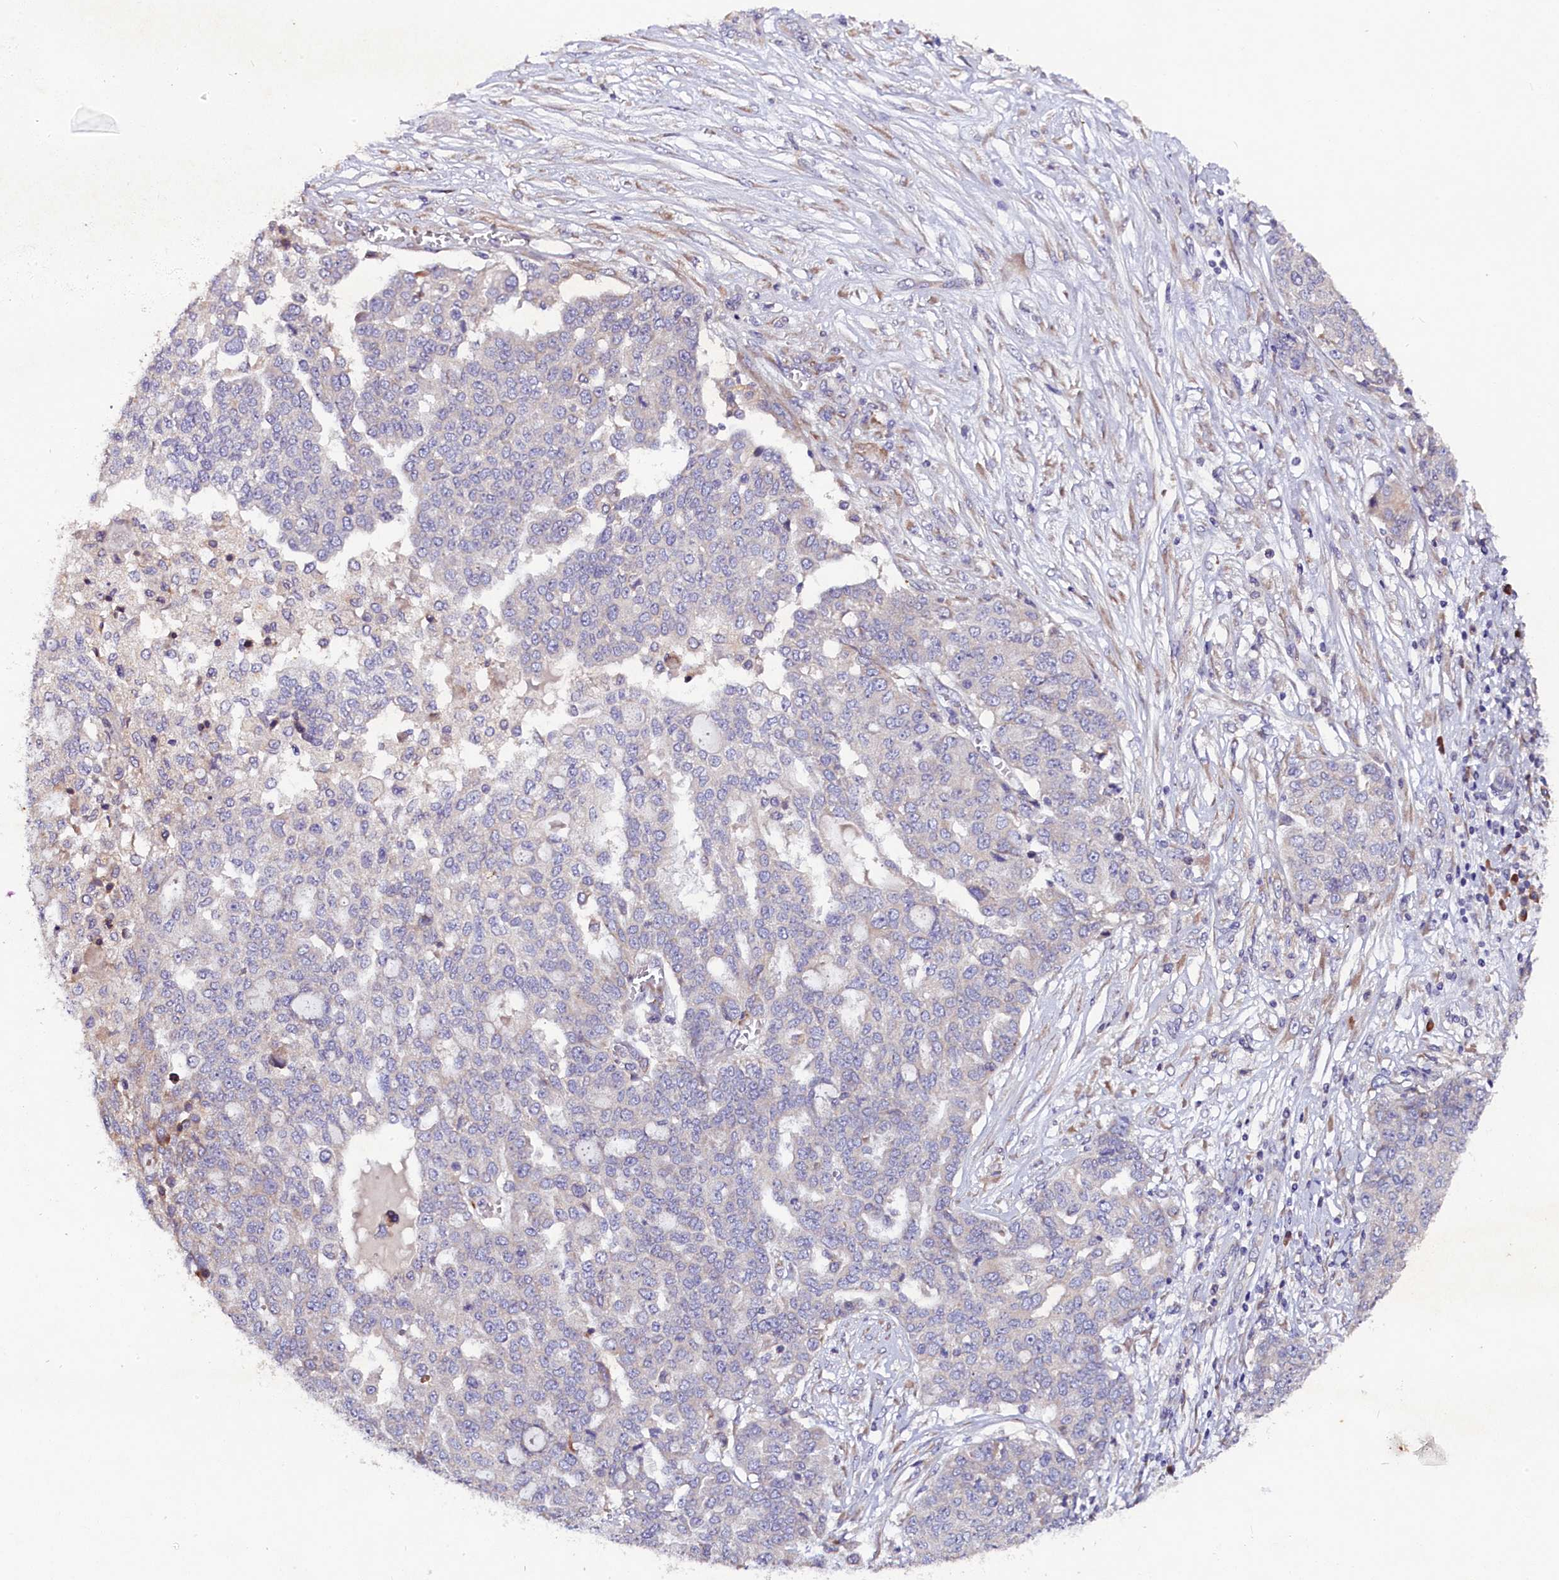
{"staining": {"intensity": "negative", "quantity": "none", "location": "none"}, "tissue": "ovarian cancer", "cell_type": "Tumor cells", "image_type": "cancer", "snomed": [{"axis": "morphology", "description": "Cystadenocarcinoma, serous, NOS"}, {"axis": "topography", "description": "Soft tissue"}, {"axis": "topography", "description": "Ovary"}], "caption": "Photomicrograph shows no significant protein expression in tumor cells of serous cystadenocarcinoma (ovarian). The staining was performed using DAB to visualize the protein expression in brown, while the nuclei were stained in blue with hematoxylin (Magnification: 20x).", "gene": "ST7L", "patient": {"sex": "female", "age": 57}}